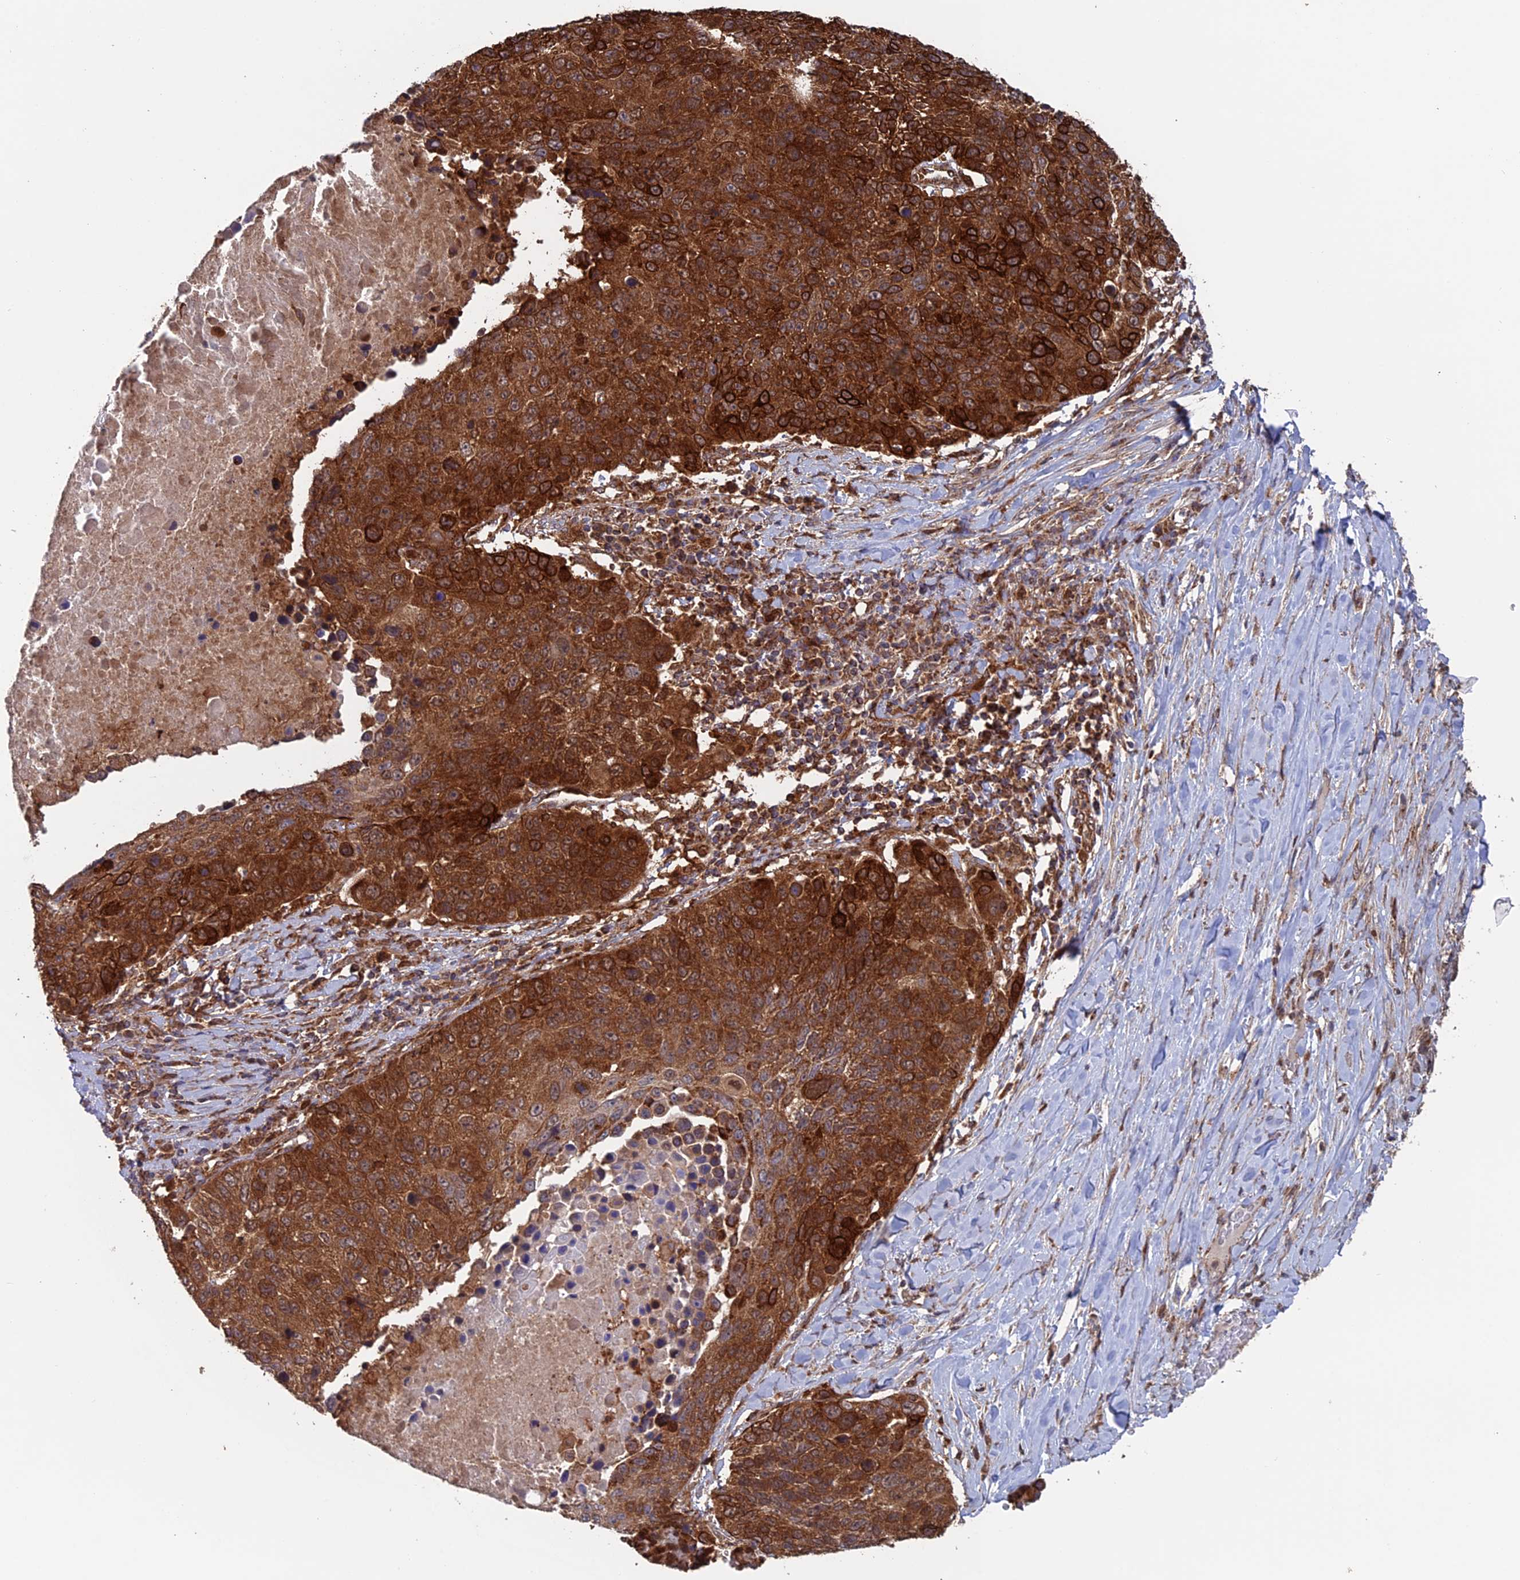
{"staining": {"intensity": "strong", "quantity": ">75%", "location": "cytoplasmic/membranous"}, "tissue": "lung cancer", "cell_type": "Tumor cells", "image_type": "cancer", "snomed": [{"axis": "morphology", "description": "Normal tissue, NOS"}, {"axis": "morphology", "description": "Squamous cell carcinoma, NOS"}, {"axis": "topography", "description": "Lymph node"}, {"axis": "topography", "description": "Lung"}], "caption": "Protein analysis of squamous cell carcinoma (lung) tissue reveals strong cytoplasmic/membranous staining in about >75% of tumor cells.", "gene": "DTYMK", "patient": {"sex": "male", "age": 66}}